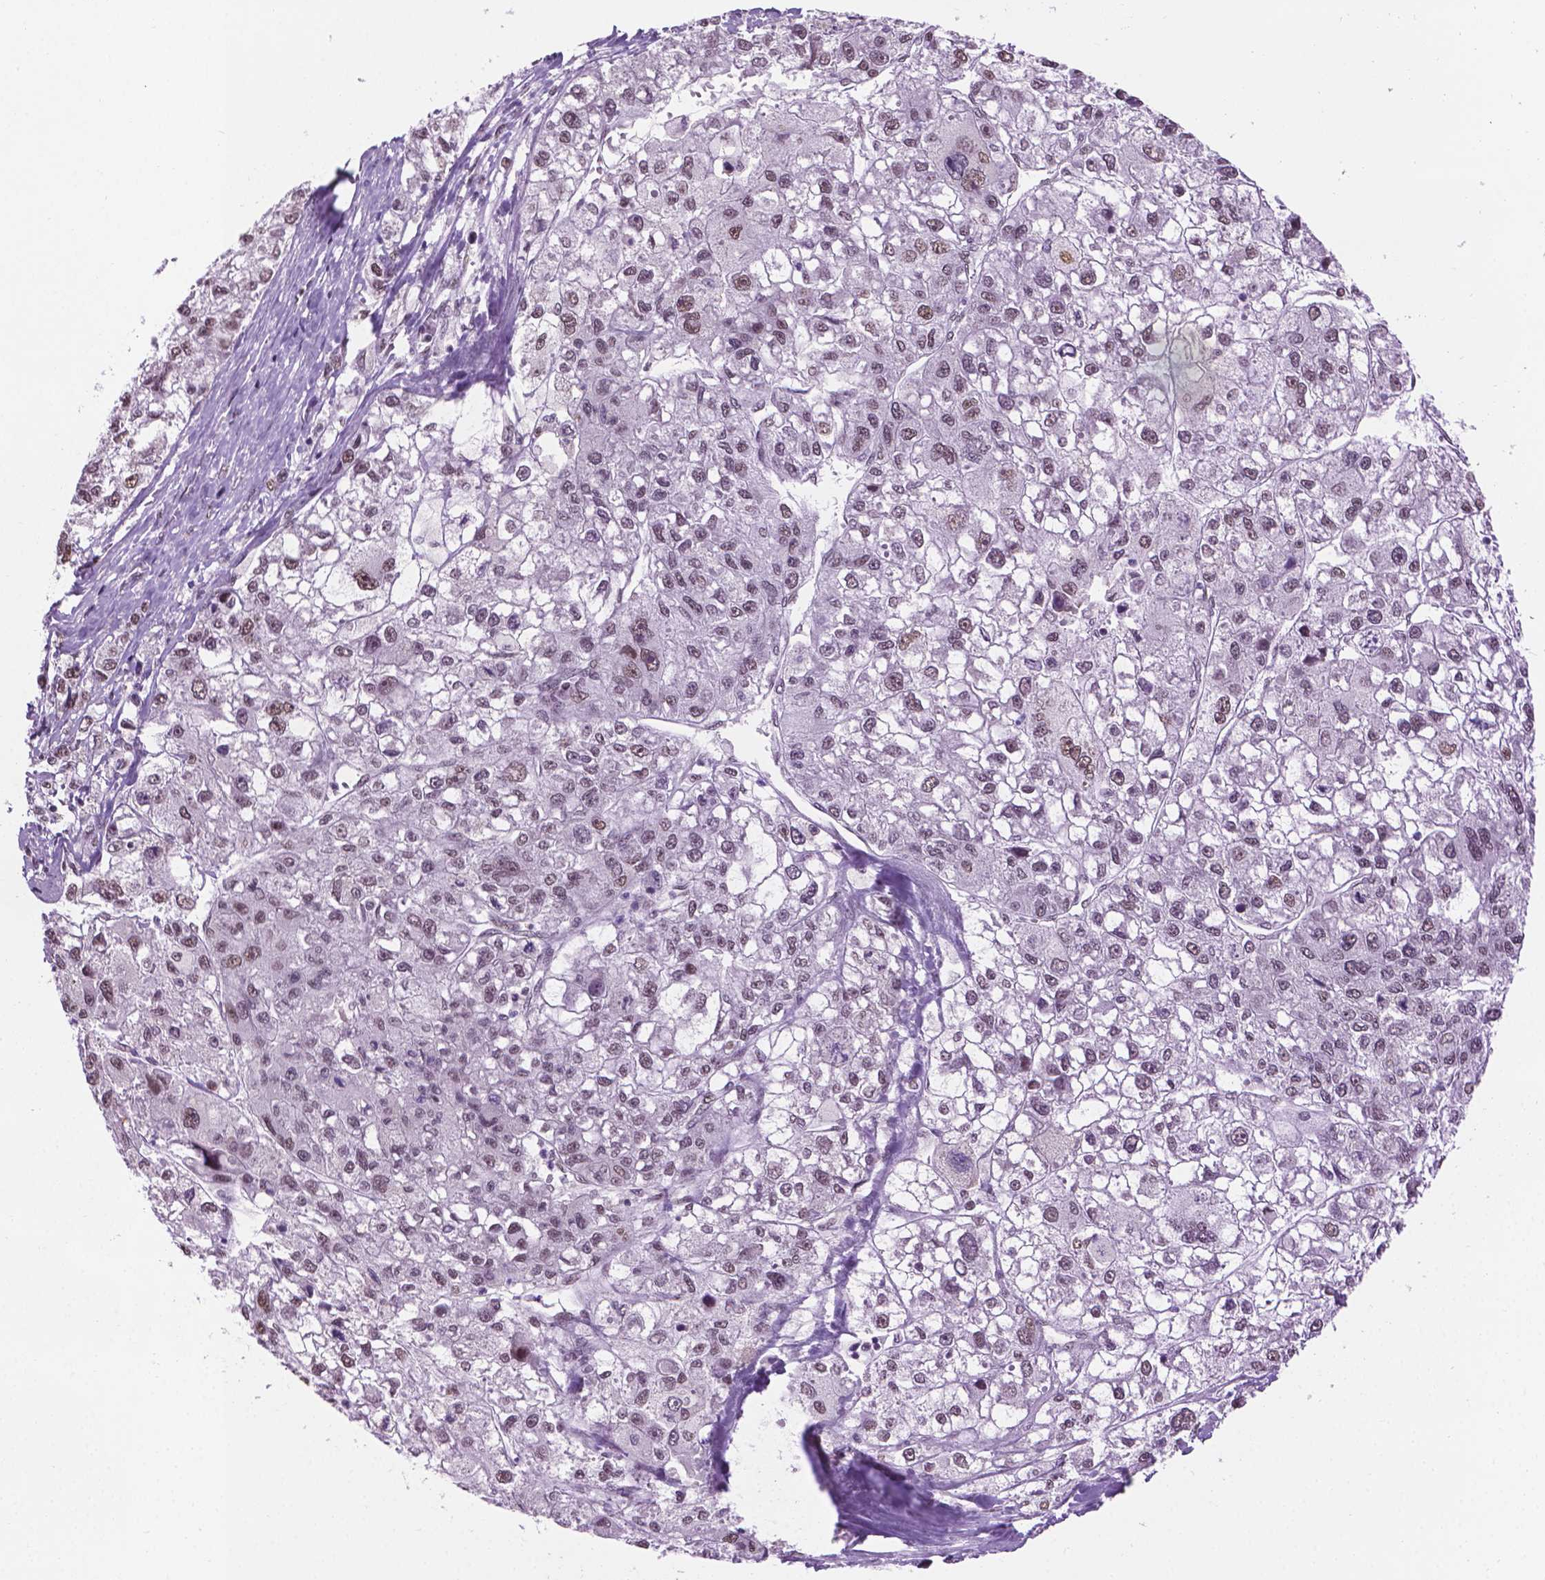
{"staining": {"intensity": "weak", "quantity": "<25%", "location": "nuclear"}, "tissue": "liver cancer", "cell_type": "Tumor cells", "image_type": "cancer", "snomed": [{"axis": "morphology", "description": "Carcinoma, Hepatocellular, NOS"}, {"axis": "topography", "description": "Liver"}], "caption": "Liver hepatocellular carcinoma was stained to show a protein in brown. There is no significant staining in tumor cells.", "gene": "ABI2", "patient": {"sex": "male", "age": 56}}